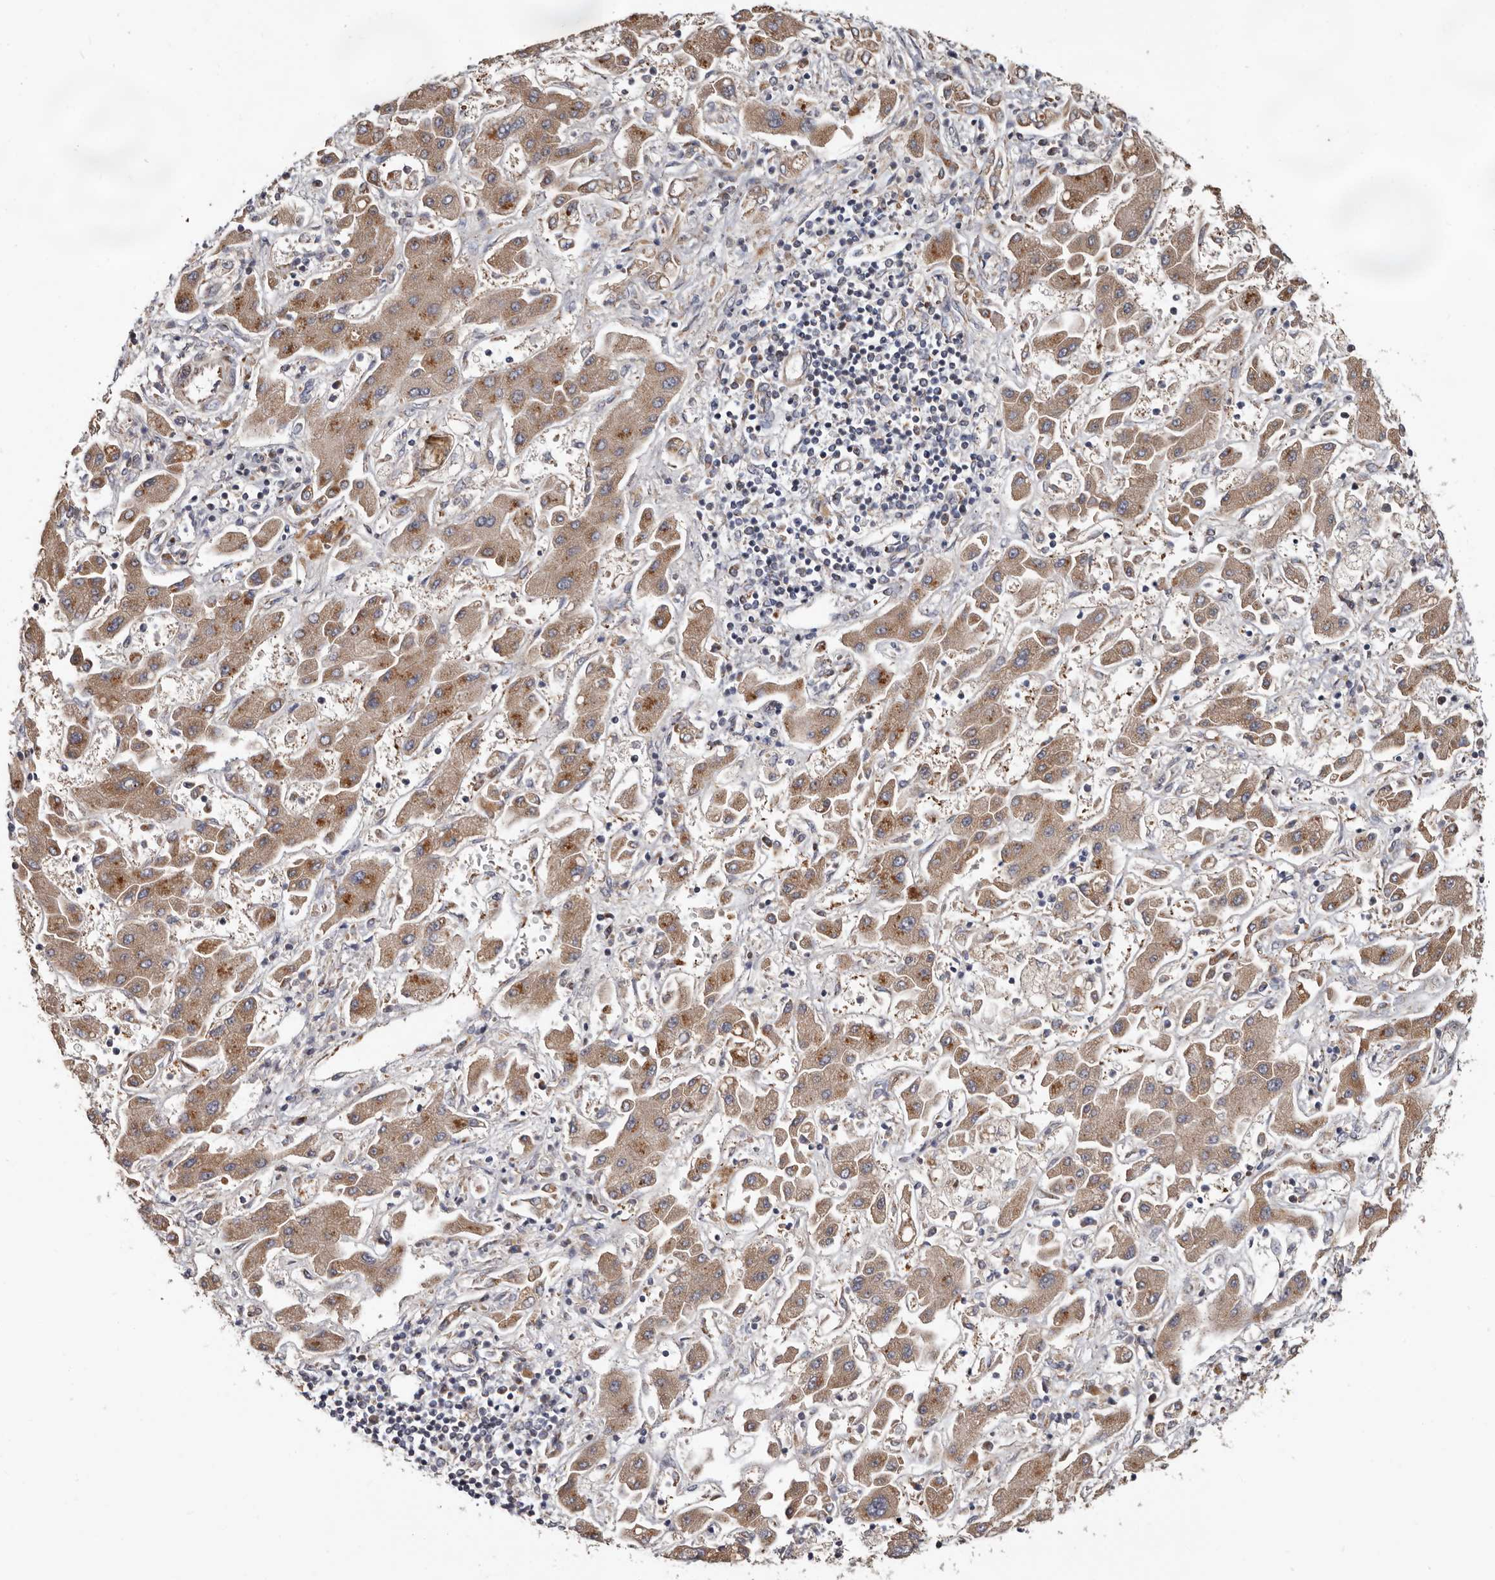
{"staining": {"intensity": "weak", "quantity": ">75%", "location": "cytoplasmic/membranous"}, "tissue": "liver cancer", "cell_type": "Tumor cells", "image_type": "cancer", "snomed": [{"axis": "morphology", "description": "Cholangiocarcinoma"}, {"axis": "topography", "description": "Liver"}], "caption": "A high-resolution micrograph shows IHC staining of liver cancer, which exhibits weak cytoplasmic/membranous expression in about >75% of tumor cells.", "gene": "MRPL18", "patient": {"sex": "male", "age": 50}}